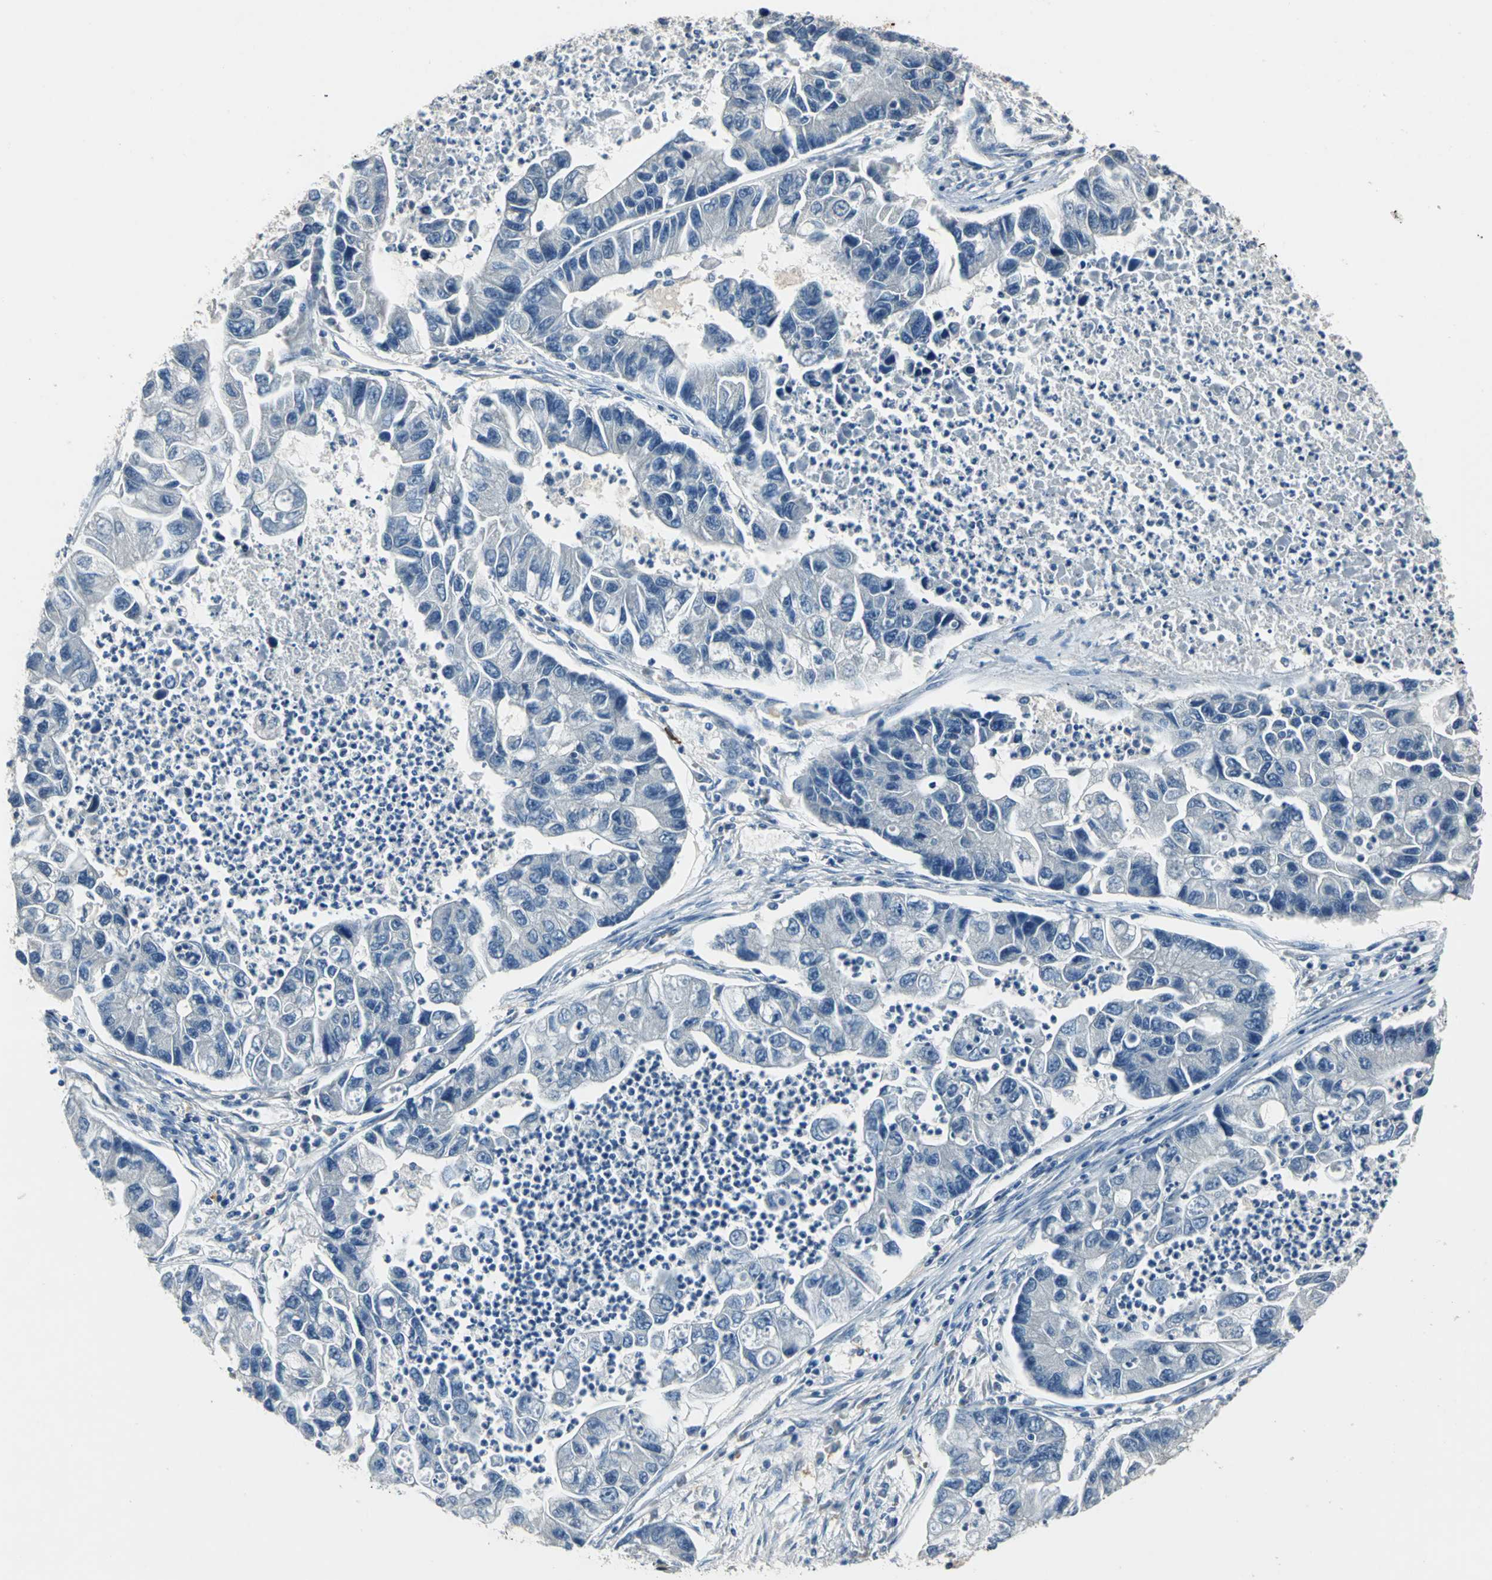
{"staining": {"intensity": "negative", "quantity": "none", "location": "none"}, "tissue": "lung cancer", "cell_type": "Tumor cells", "image_type": "cancer", "snomed": [{"axis": "morphology", "description": "Adenocarcinoma, NOS"}, {"axis": "topography", "description": "Lung"}], "caption": "This is a micrograph of immunohistochemistry (IHC) staining of lung cancer, which shows no staining in tumor cells. (DAB immunohistochemistry, high magnification).", "gene": "JADE3", "patient": {"sex": "female", "age": 51}}